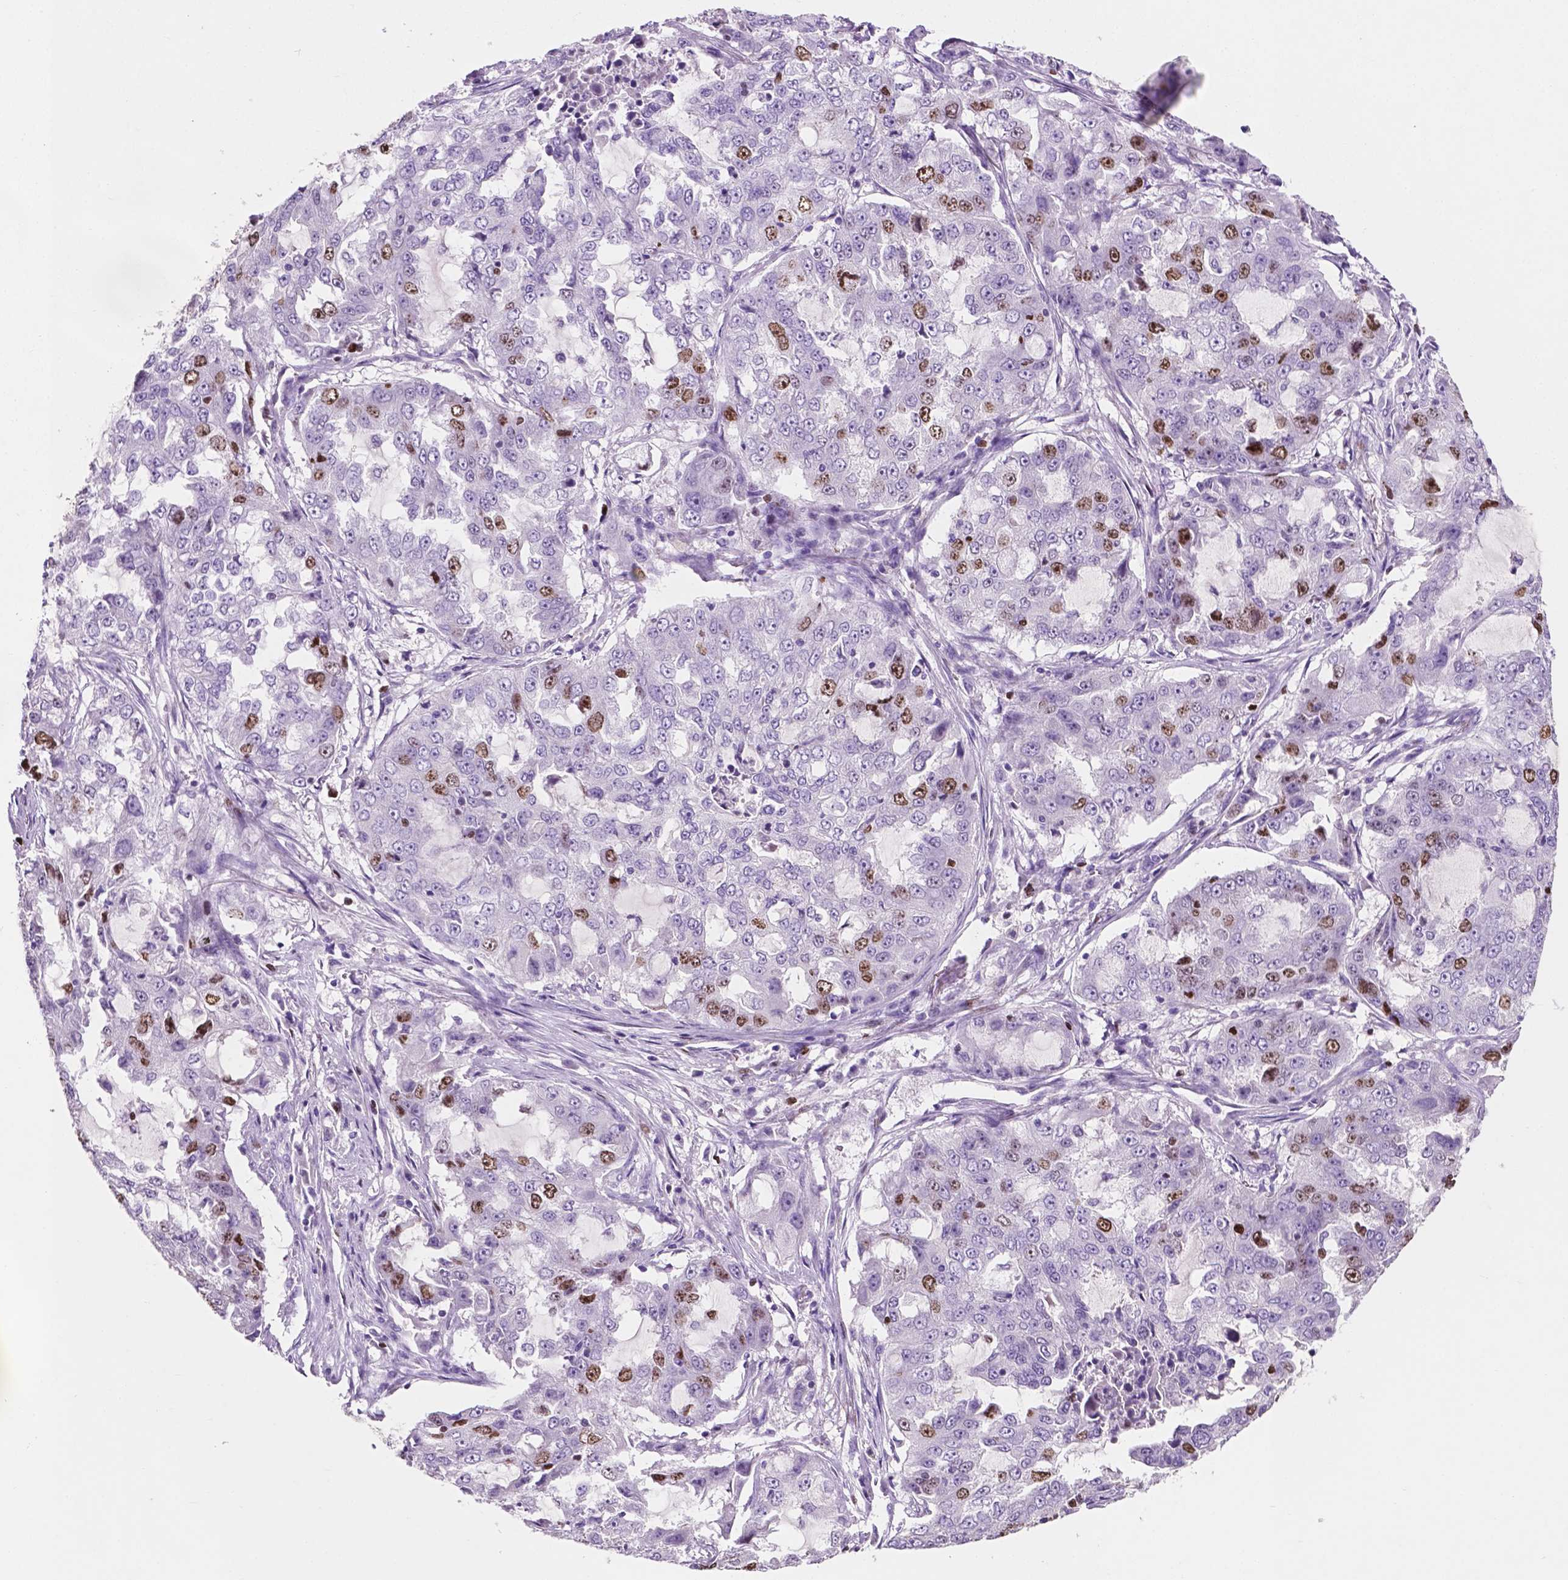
{"staining": {"intensity": "moderate", "quantity": "25%-75%", "location": "nuclear"}, "tissue": "lung cancer", "cell_type": "Tumor cells", "image_type": "cancer", "snomed": [{"axis": "morphology", "description": "Adenocarcinoma, NOS"}, {"axis": "topography", "description": "Lung"}], "caption": "Lung cancer stained with a protein marker shows moderate staining in tumor cells.", "gene": "SIAH2", "patient": {"sex": "female", "age": 61}}